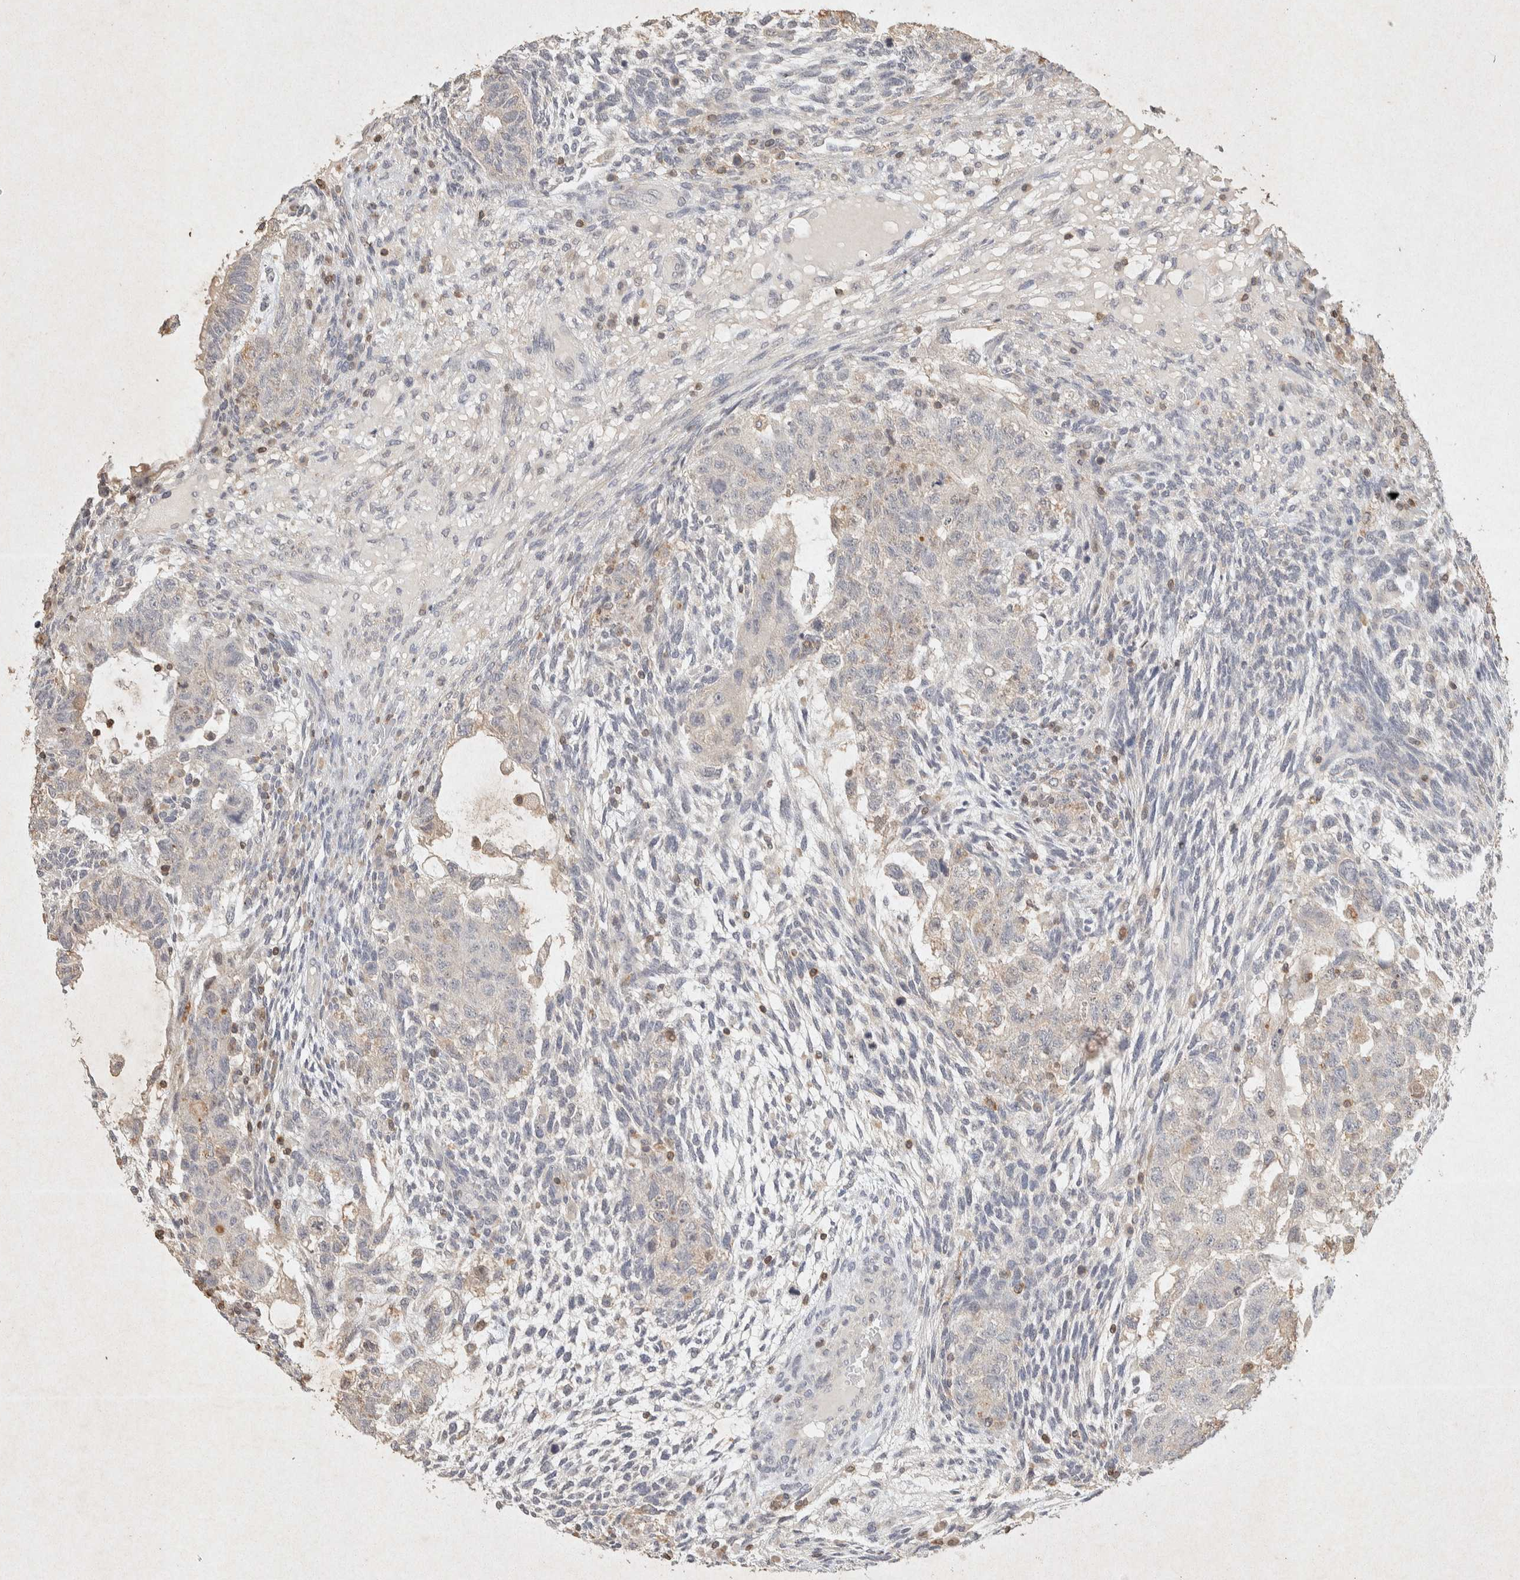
{"staining": {"intensity": "weak", "quantity": "<25%", "location": "cytoplasmic/membranous"}, "tissue": "testis cancer", "cell_type": "Tumor cells", "image_type": "cancer", "snomed": [{"axis": "morphology", "description": "Normal tissue, NOS"}, {"axis": "morphology", "description": "Carcinoma, Embryonal, NOS"}, {"axis": "topography", "description": "Testis"}], "caption": "Immunohistochemistry photomicrograph of testis cancer stained for a protein (brown), which exhibits no expression in tumor cells.", "gene": "RAC2", "patient": {"sex": "male", "age": 36}}